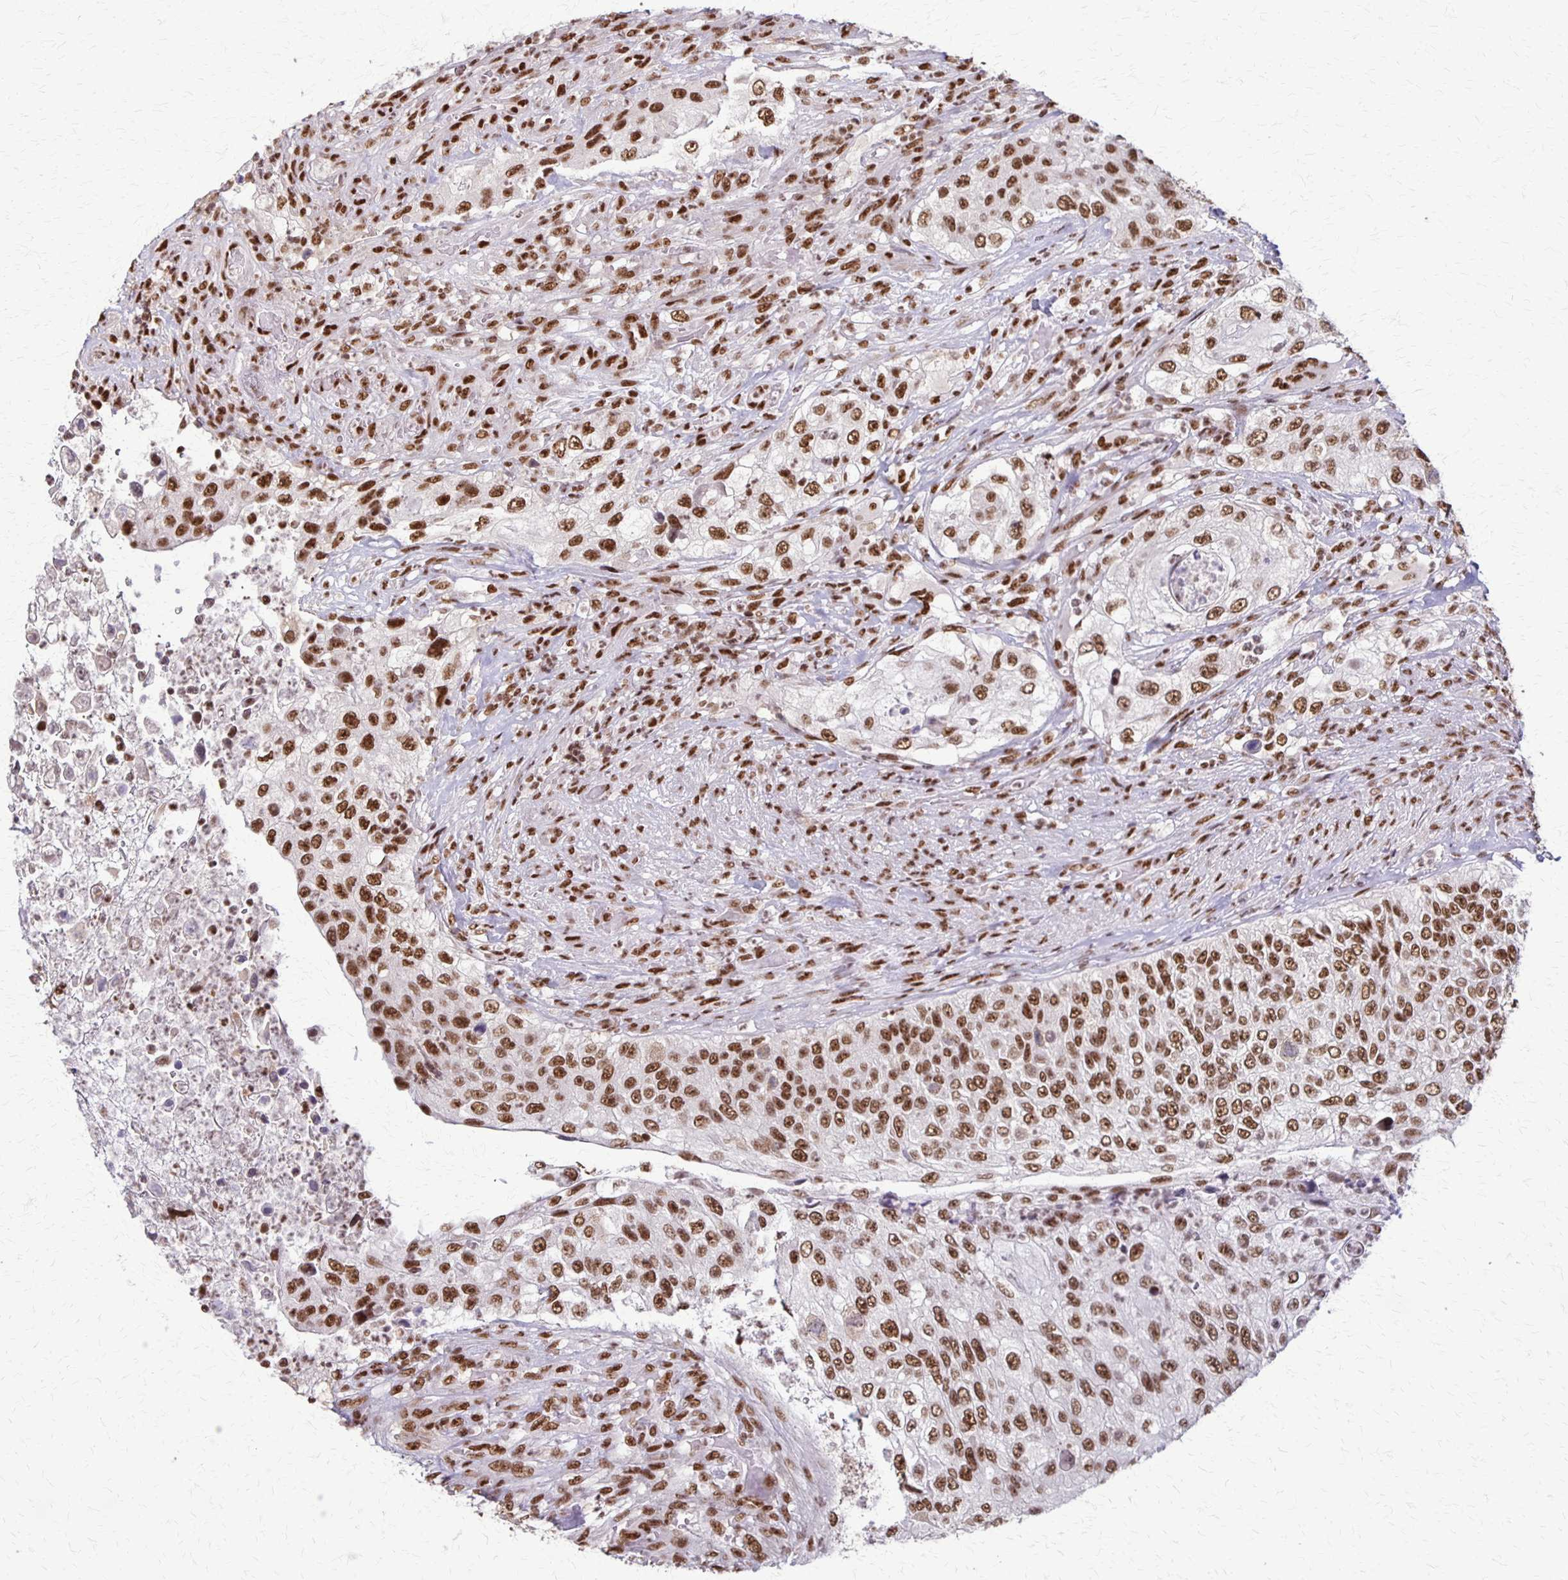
{"staining": {"intensity": "strong", "quantity": ">75%", "location": "nuclear"}, "tissue": "urothelial cancer", "cell_type": "Tumor cells", "image_type": "cancer", "snomed": [{"axis": "morphology", "description": "Urothelial carcinoma, High grade"}, {"axis": "topography", "description": "Urinary bladder"}], "caption": "This is a histology image of IHC staining of urothelial carcinoma (high-grade), which shows strong positivity in the nuclear of tumor cells.", "gene": "XRCC6", "patient": {"sex": "female", "age": 60}}